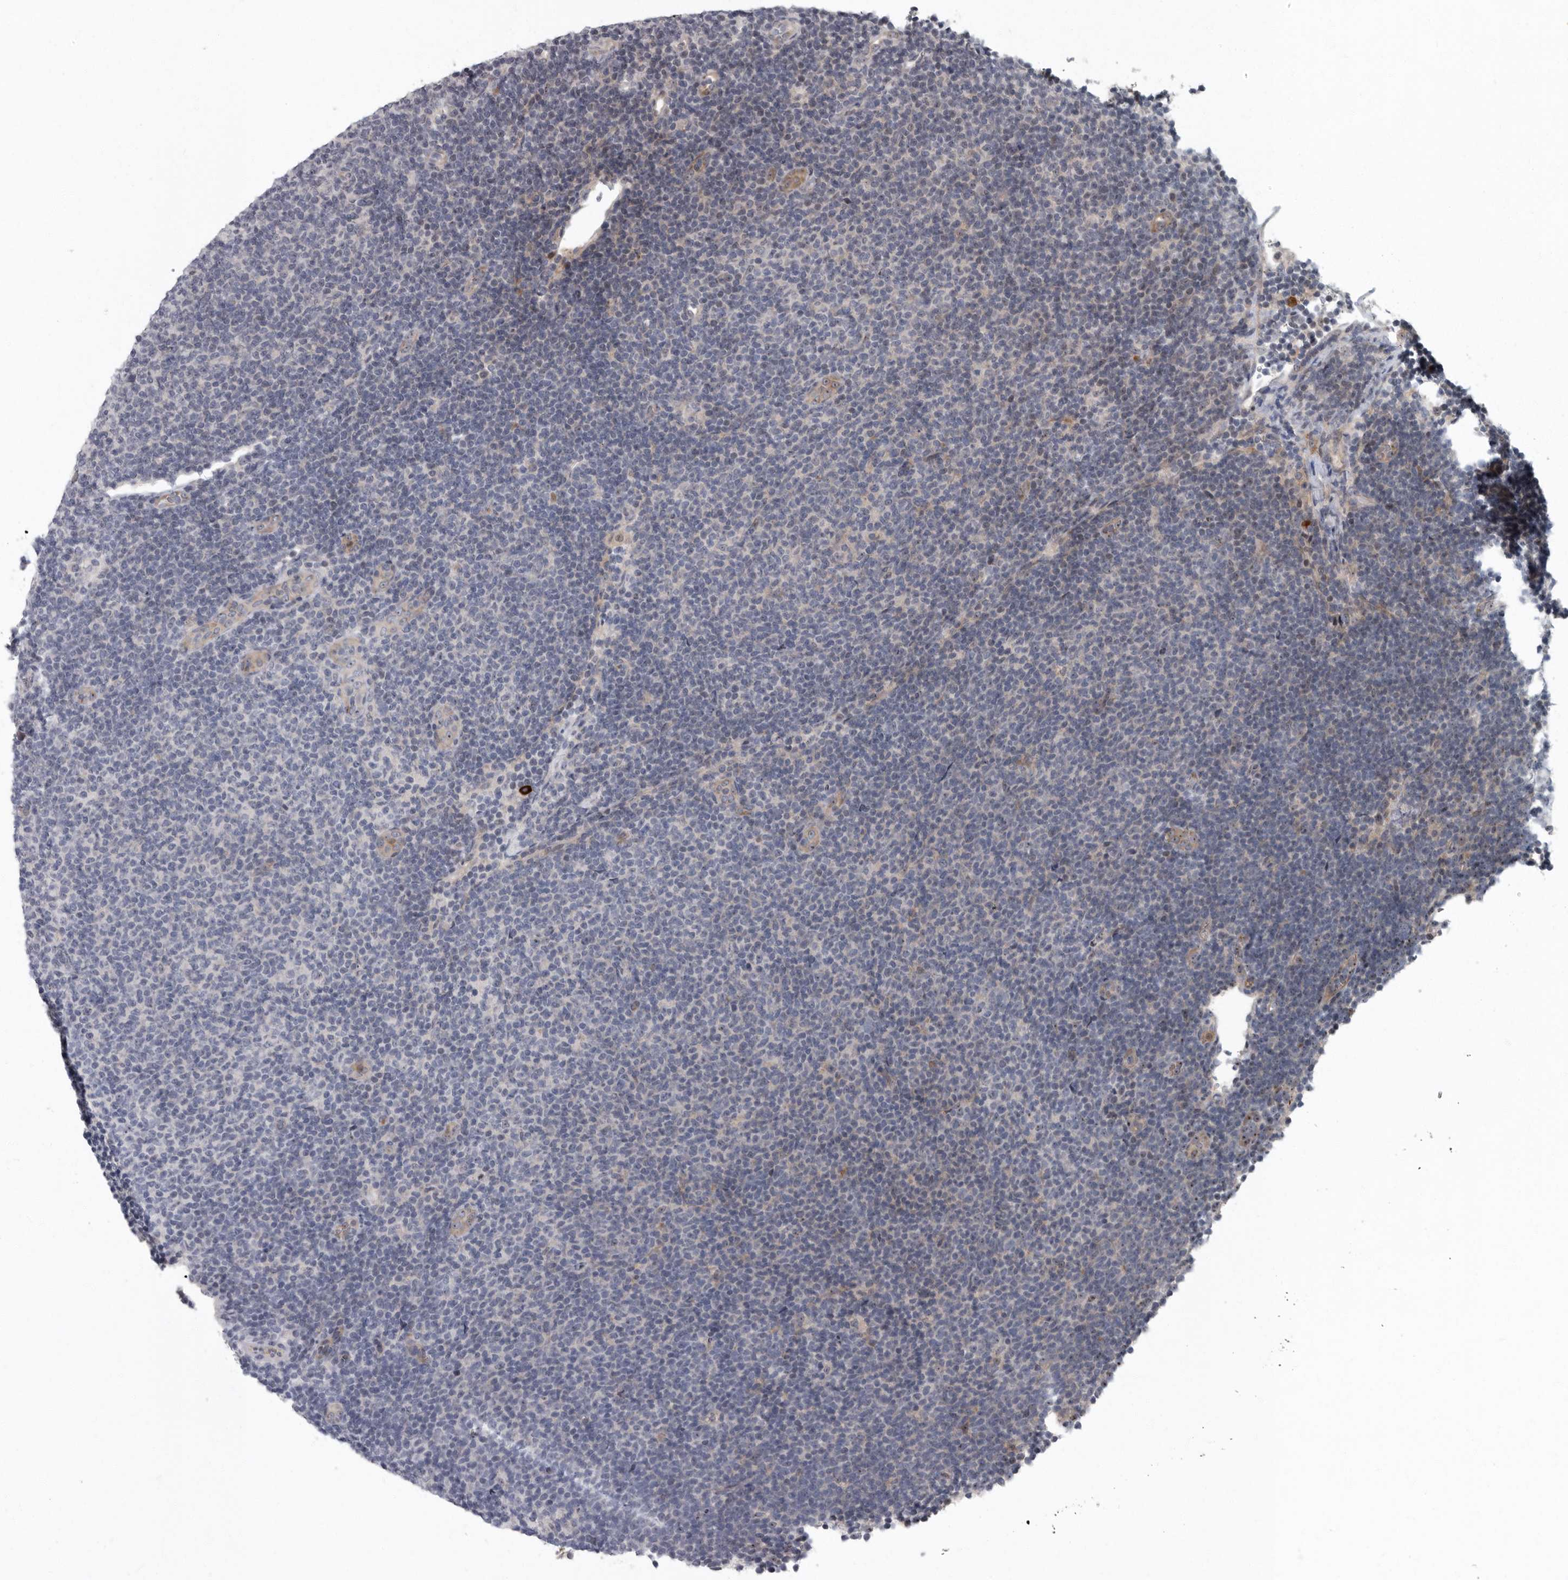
{"staining": {"intensity": "negative", "quantity": "none", "location": "none"}, "tissue": "lymphoma", "cell_type": "Tumor cells", "image_type": "cancer", "snomed": [{"axis": "morphology", "description": "Malignant lymphoma, non-Hodgkin's type, Low grade"}, {"axis": "topography", "description": "Lymph node"}], "caption": "High magnification brightfield microscopy of lymphoma stained with DAB (brown) and counterstained with hematoxylin (blue): tumor cells show no significant positivity. Nuclei are stained in blue.", "gene": "PDCD11", "patient": {"sex": "male", "age": 66}}